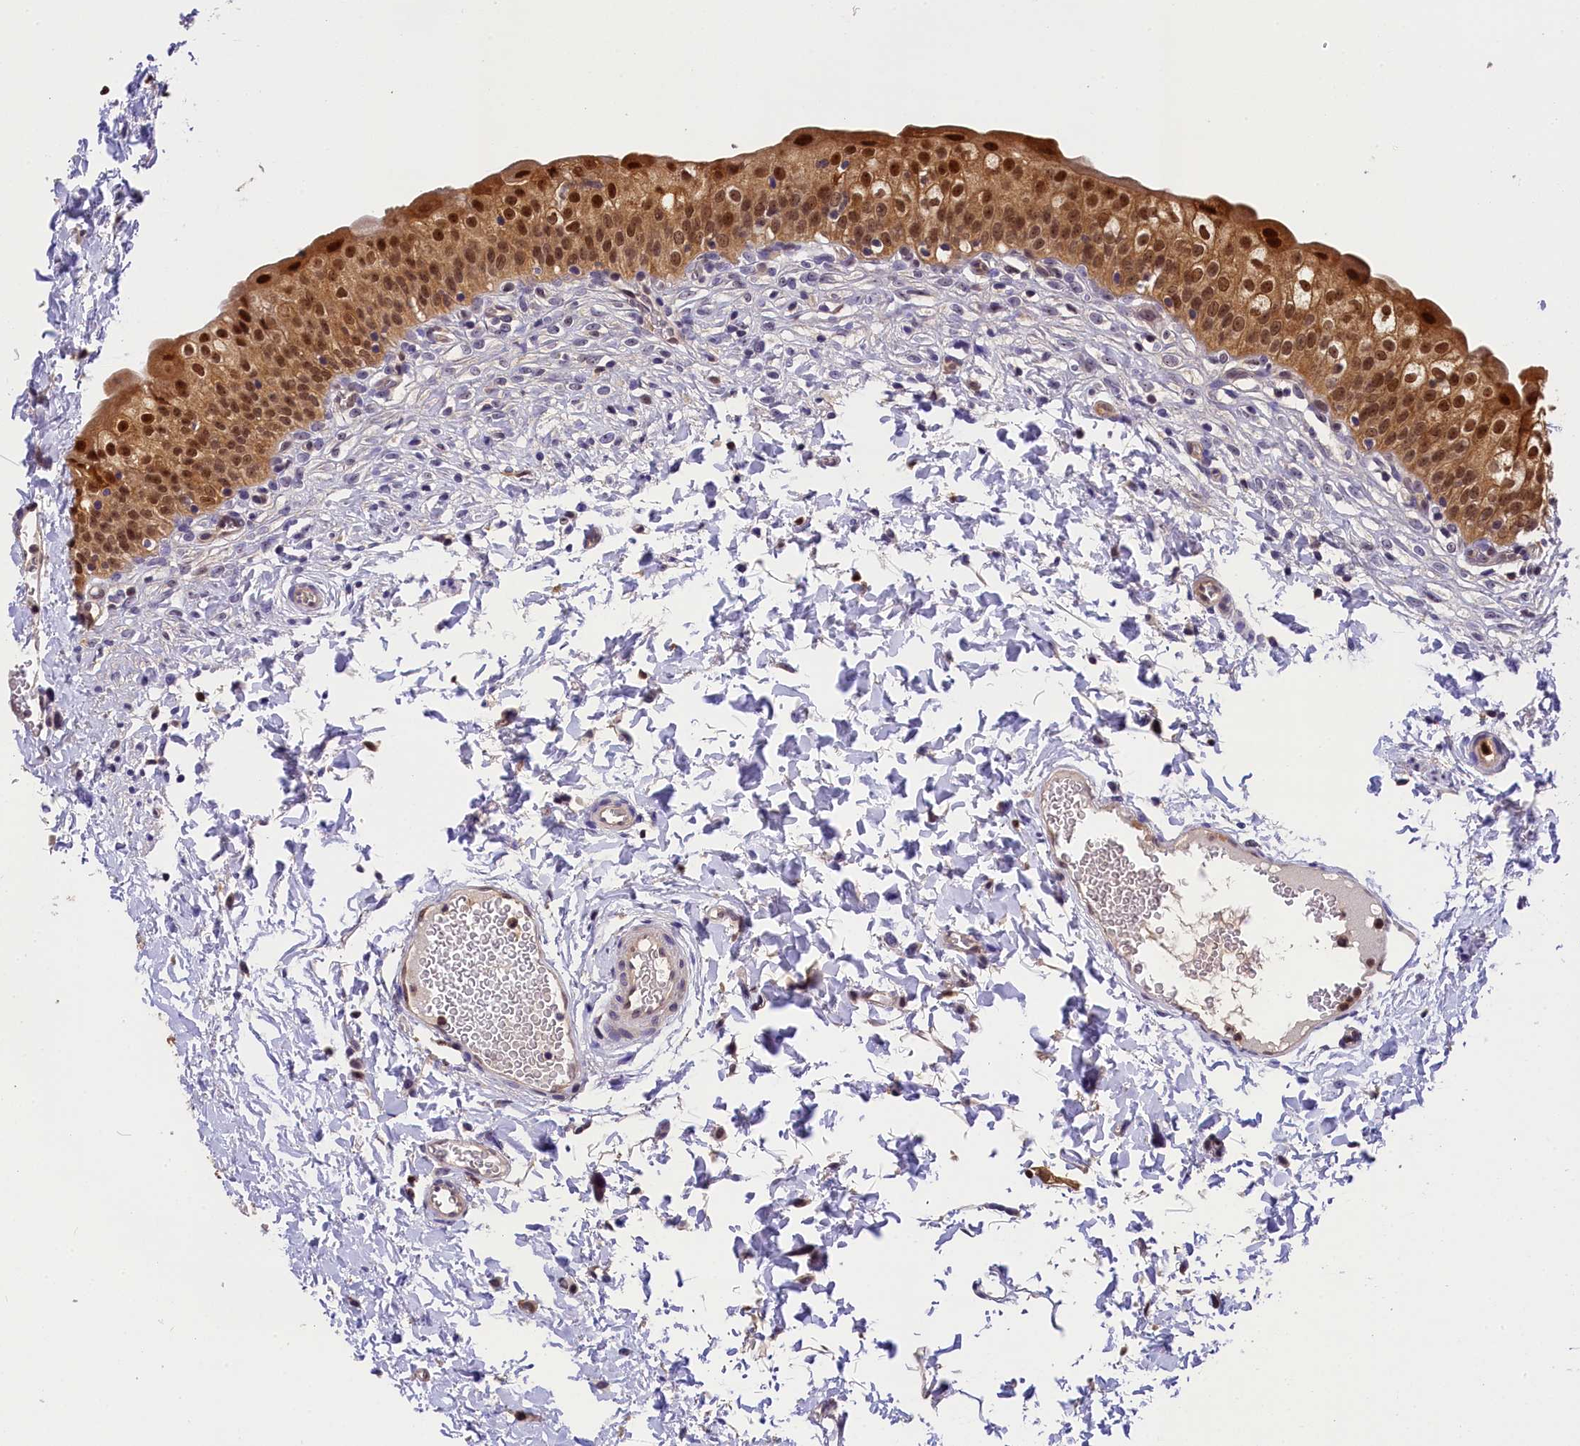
{"staining": {"intensity": "moderate", "quantity": ">75%", "location": "cytoplasmic/membranous,nuclear"}, "tissue": "urinary bladder", "cell_type": "Urothelial cells", "image_type": "normal", "snomed": [{"axis": "morphology", "description": "Normal tissue, NOS"}, {"axis": "topography", "description": "Urinary bladder"}], "caption": "Immunohistochemistry image of benign urinary bladder: urinary bladder stained using IHC reveals medium levels of moderate protein expression localized specifically in the cytoplasmic/membranous,nuclear of urothelial cells, appearing as a cytoplasmic/membranous,nuclear brown color.", "gene": "EIF6", "patient": {"sex": "male", "age": 55}}